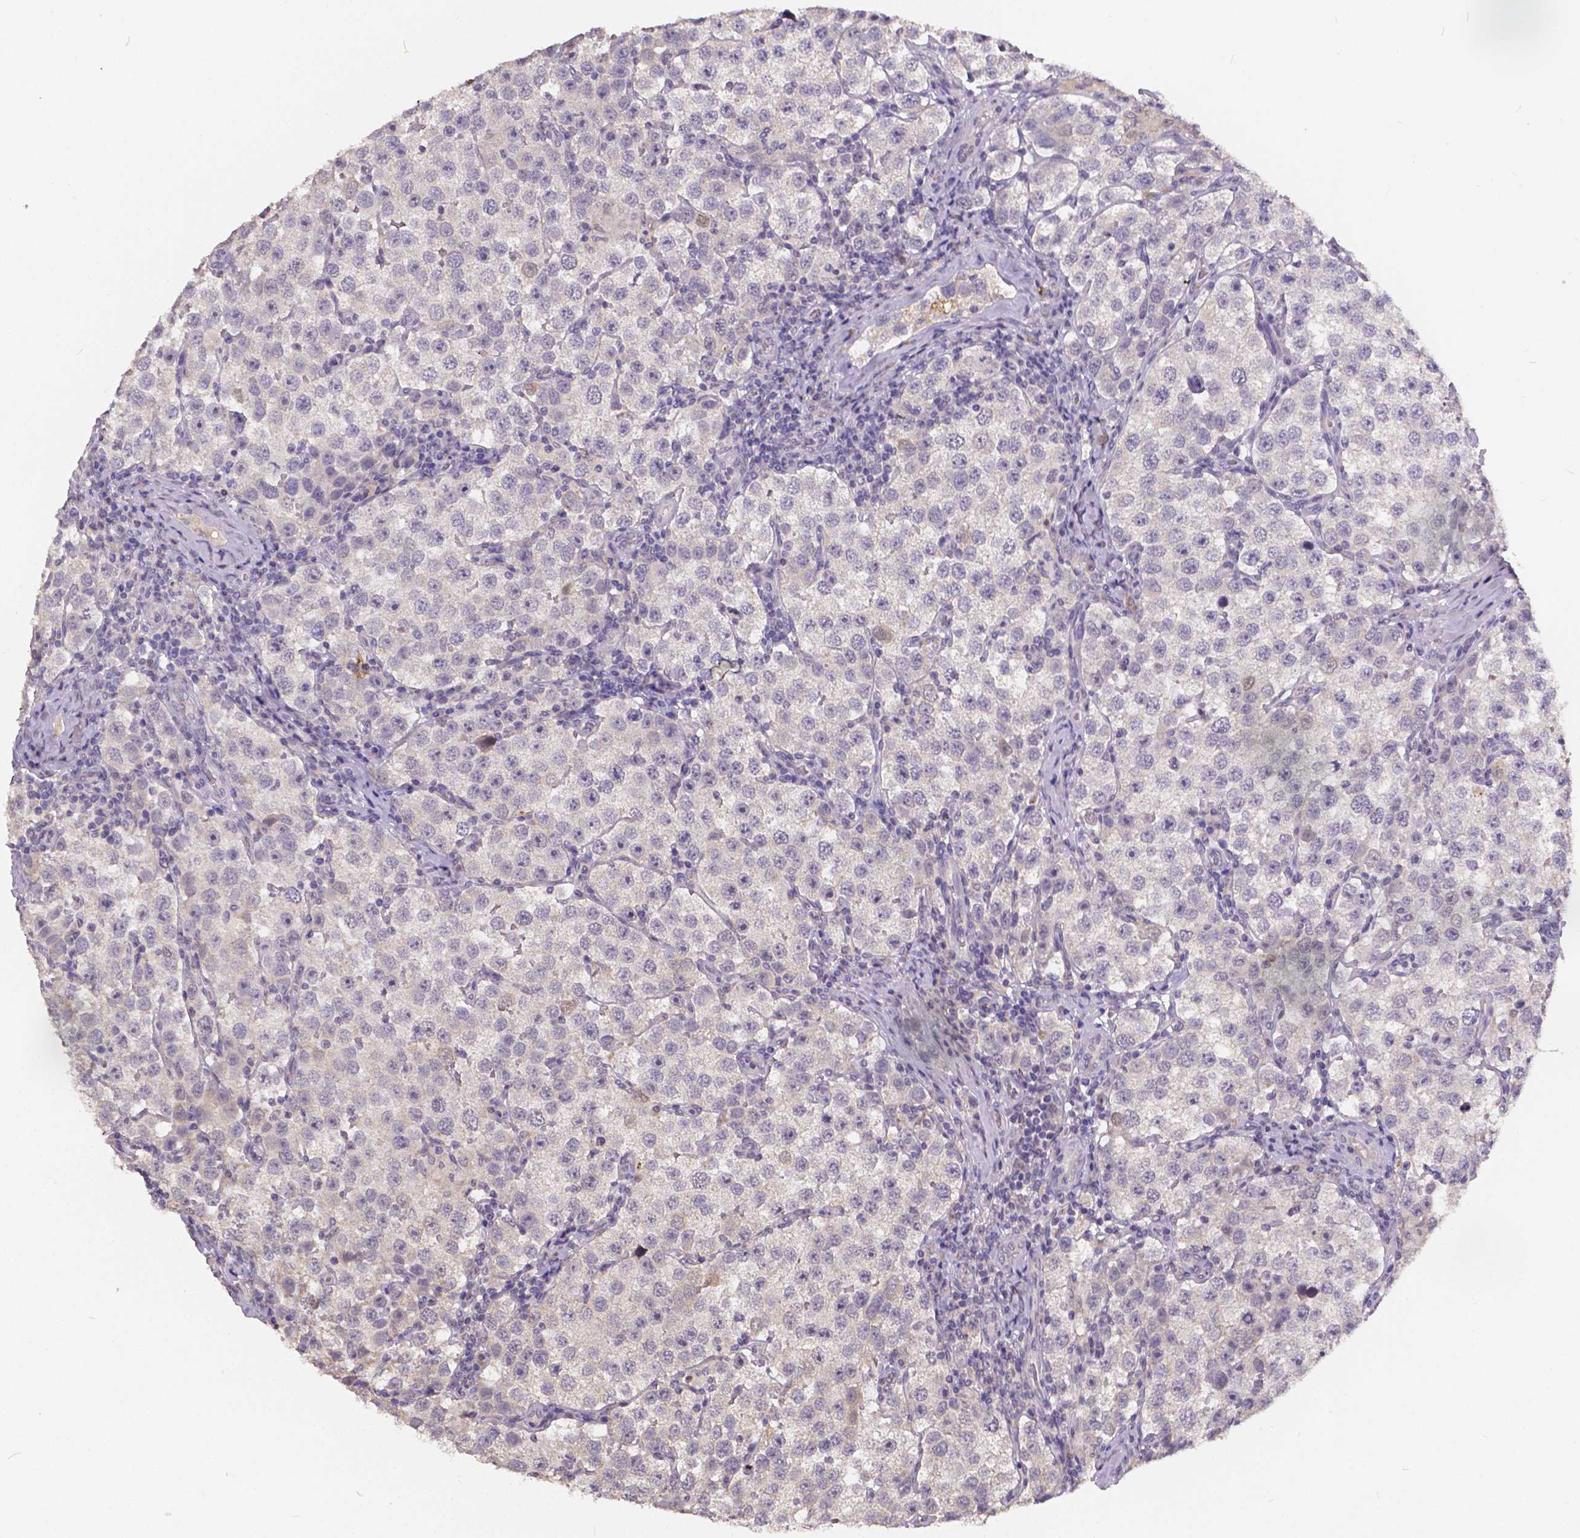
{"staining": {"intensity": "negative", "quantity": "none", "location": "none"}, "tissue": "testis cancer", "cell_type": "Tumor cells", "image_type": "cancer", "snomed": [{"axis": "morphology", "description": "Seminoma, NOS"}, {"axis": "topography", "description": "Testis"}], "caption": "There is no significant positivity in tumor cells of testis cancer. The staining was performed using DAB (3,3'-diaminobenzidine) to visualize the protein expression in brown, while the nuclei were stained in blue with hematoxylin (Magnification: 20x).", "gene": "CTNNA2", "patient": {"sex": "male", "age": 37}}